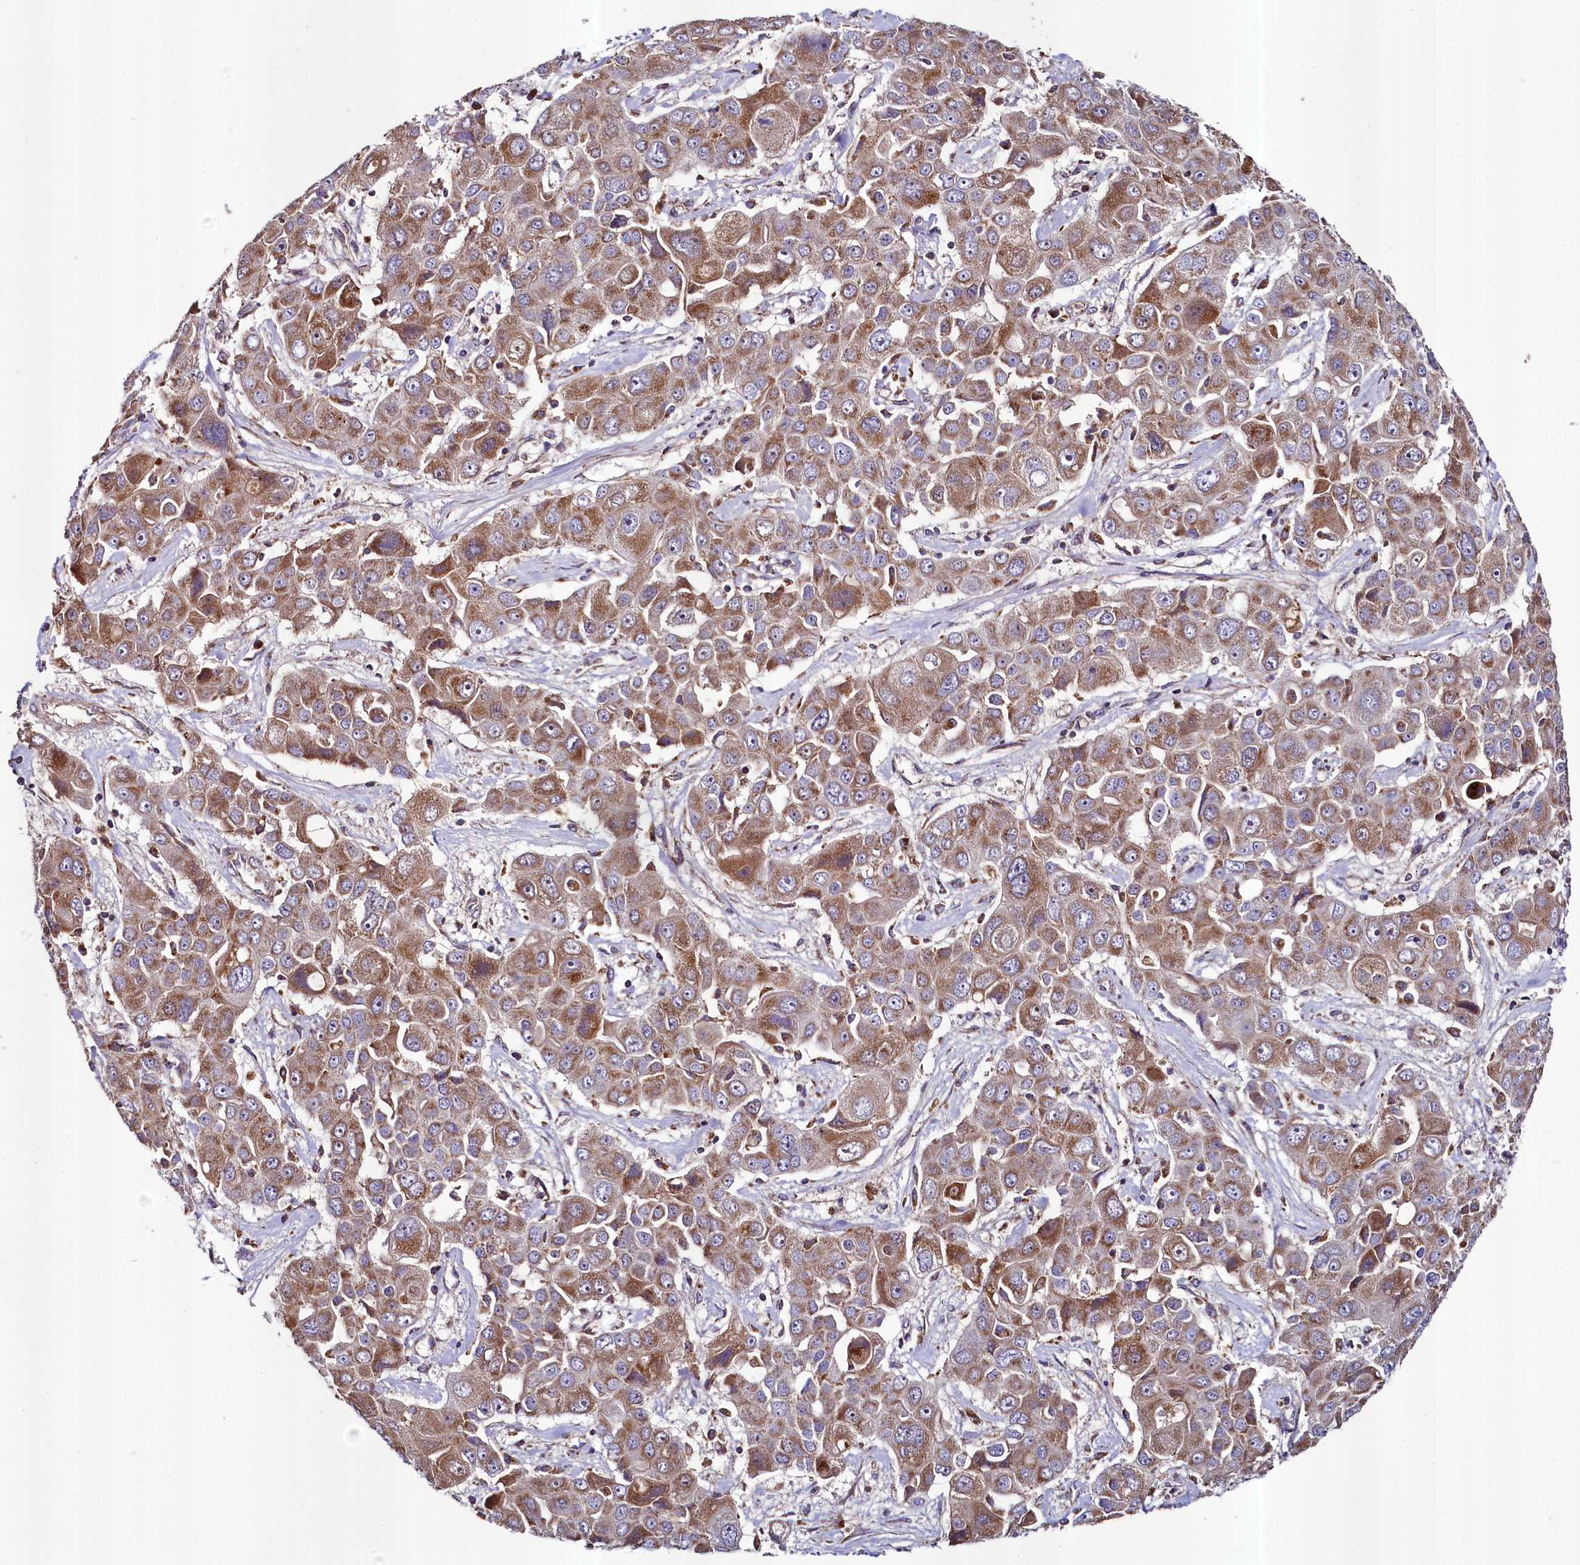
{"staining": {"intensity": "moderate", "quantity": ">75%", "location": "cytoplasmic/membranous"}, "tissue": "liver cancer", "cell_type": "Tumor cells", "image_type": "cancer", "snomed": [{"axis": "morphology", "description": "Cholangiocarcinoma"}, {"axis": "topography", "description": "Liver"}], "caption": "Approximately >75% of tumor cells in human liver cancer (cholangiocarcinoma) show moderate cytoplasmic/membranous protein positivity as visualized by brown immunohistochemical staining.", "gene": "METTL4", "patient": {"sex": "male", "age": 67}}